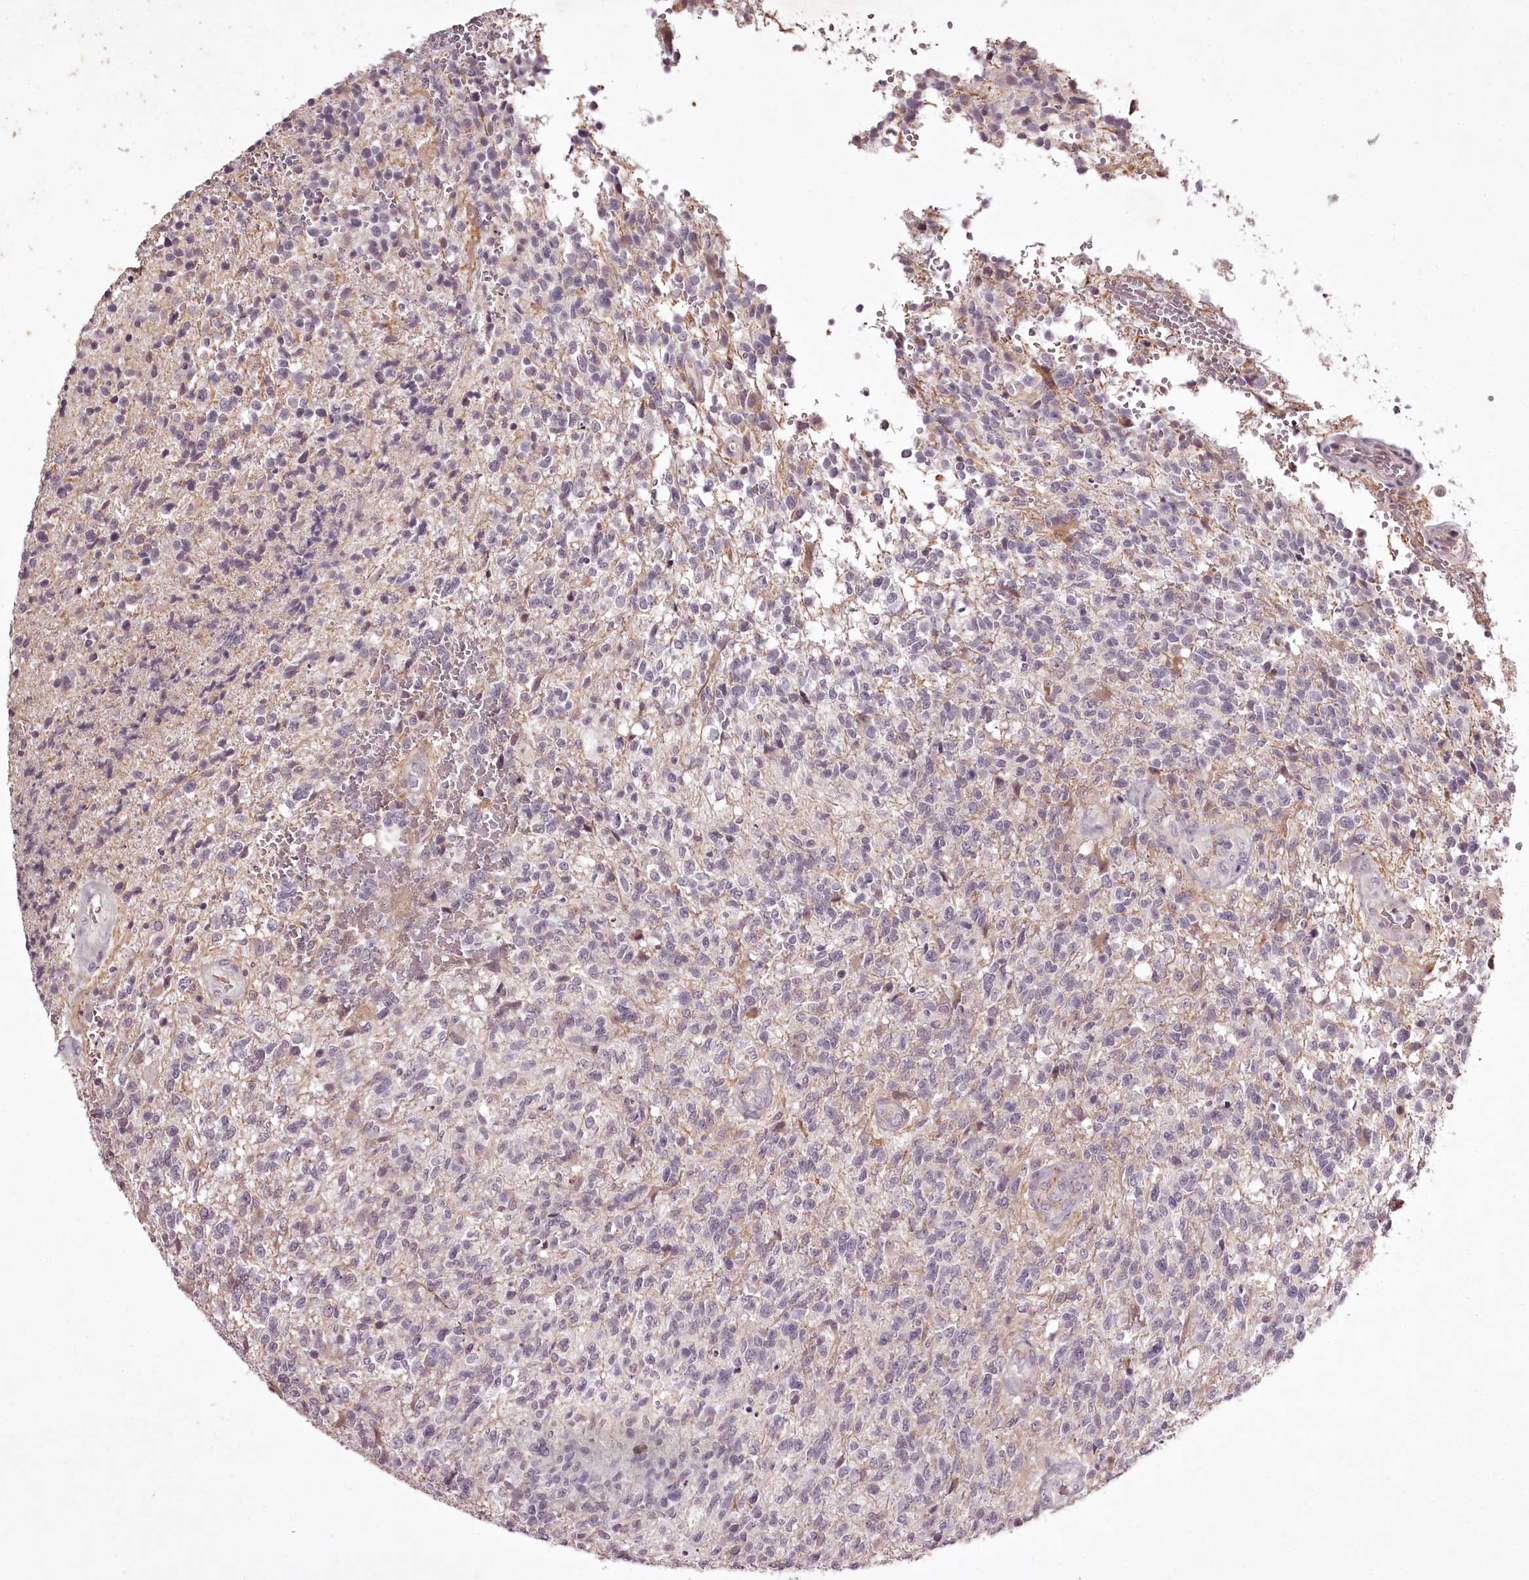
{"staining": {"intensity": "negative", "quantity": "none", "location": "none"}, "tissue": "glioma", "cell_type": "Tumor cells", "image_type": "cancer", "snomed": [{"axis": "morphology", "description": "Glioma, malignant, High grade"}, {"axis": "topography", "description": "Brain"}], "caption": "IHC photomicrograph of neoplastic tissue: malignant glioma (high-grade) stained with DAB reveals no significant protein positivity in tumor cells.", "gene": "RBMXL2", "patient": {"sex": "male", "age": 56}}